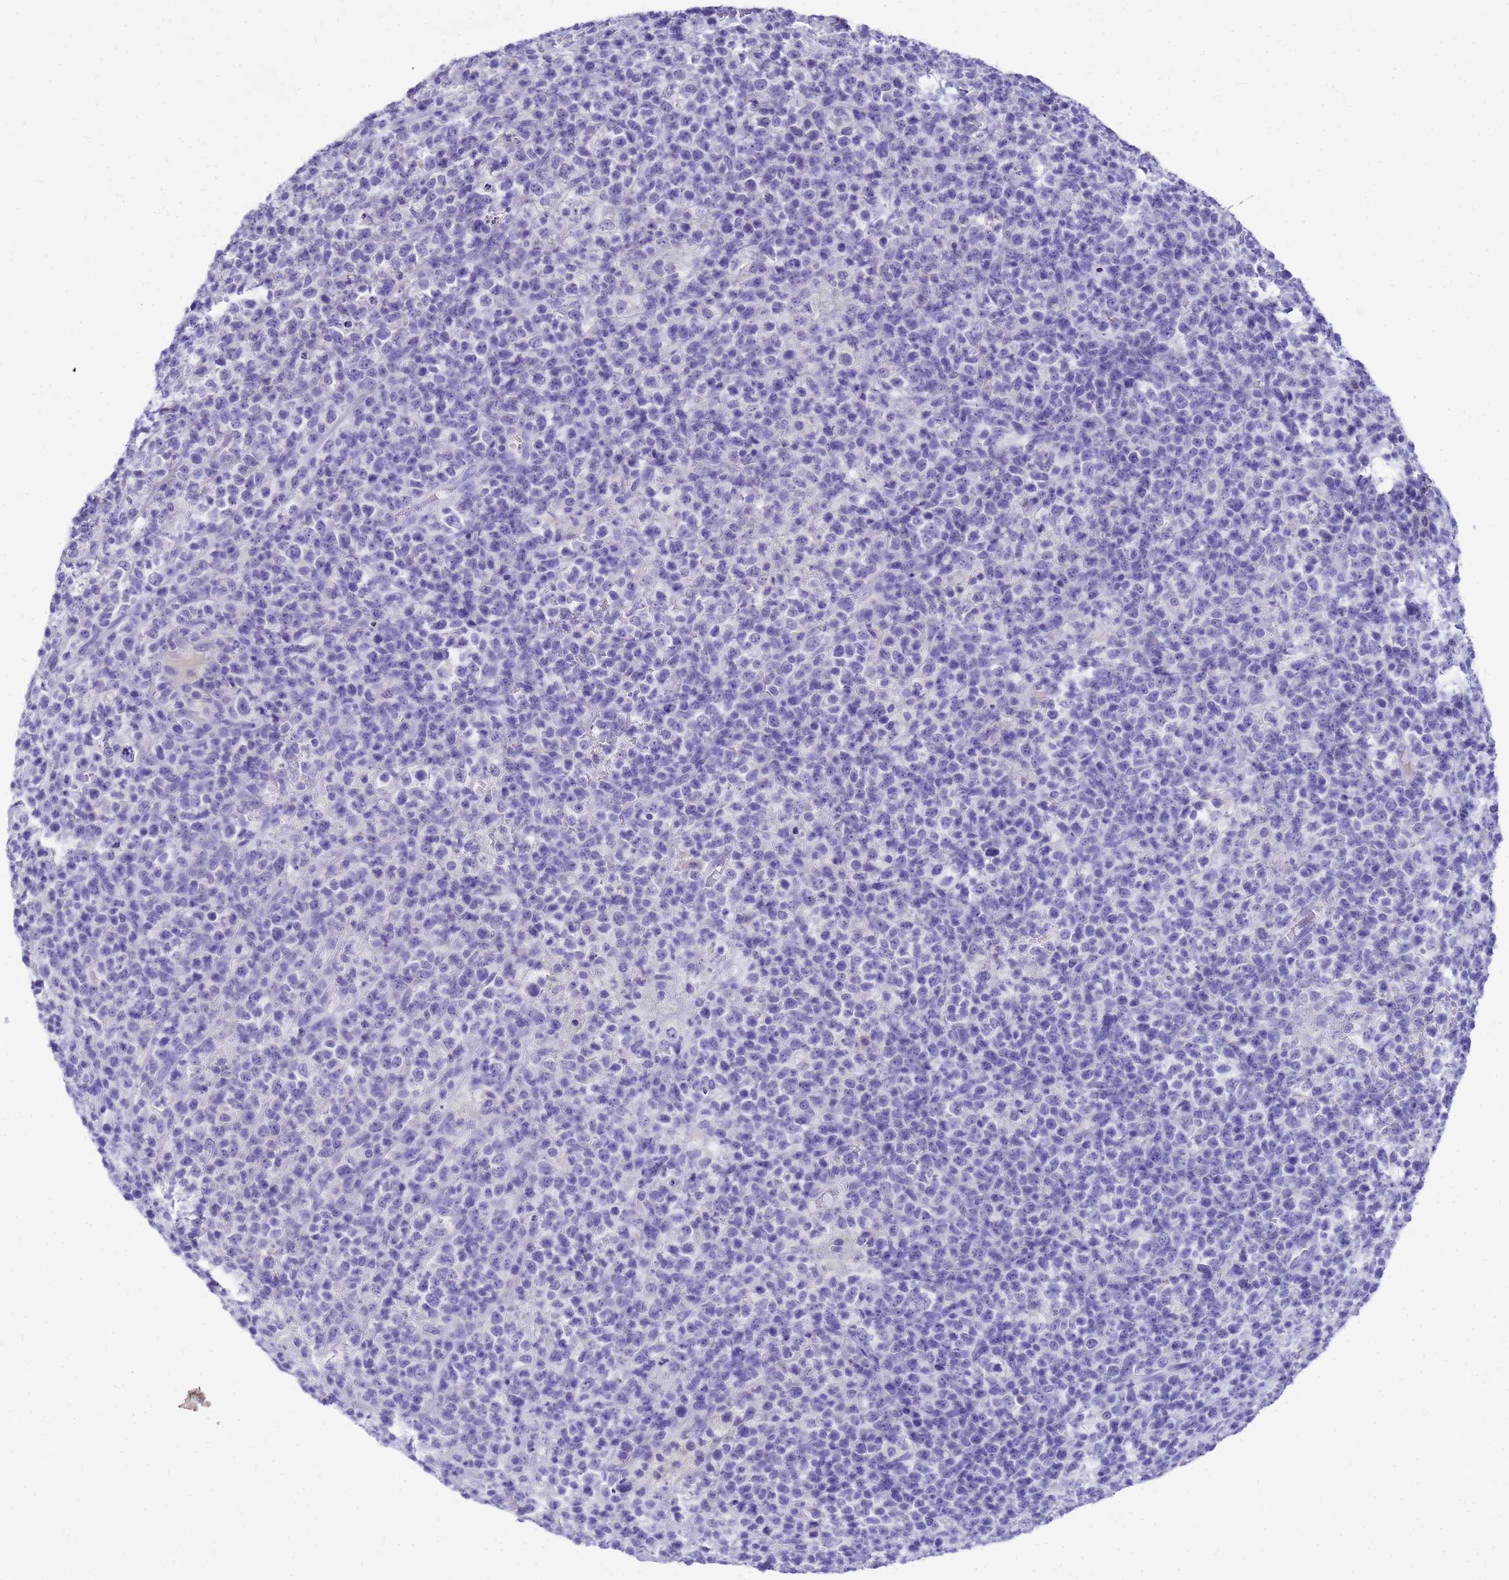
{"staining": {"intensity": "negative", "quantity": "none", "location": "none"}, "tissue": "lymphoma", "cell_type": "Tumor cells", "image_type": "cancer", "snomed": [{"axis": "morphology", "description": "Malignant lymphoma, non-Hodgkin's type, High grade"}, {"axis": "topography", "description": "Colon"}], "caption": "High magnification brightfield microscopy of high-grade malignant lymphoma, non-Hodgkin's type stained with DAB (3,3'-diaminobenzidine) (brown) and counterstained with hematoxylin (blue): tumor cells show no significant expression. (Stains: DAB immunohistochemistry (IHC) with hematoxylin counter stain, Microscopy: brightfield microscopy at high magnification).", "gene": "MS4A13", "patient": {"sex": "female", "age": 53}}